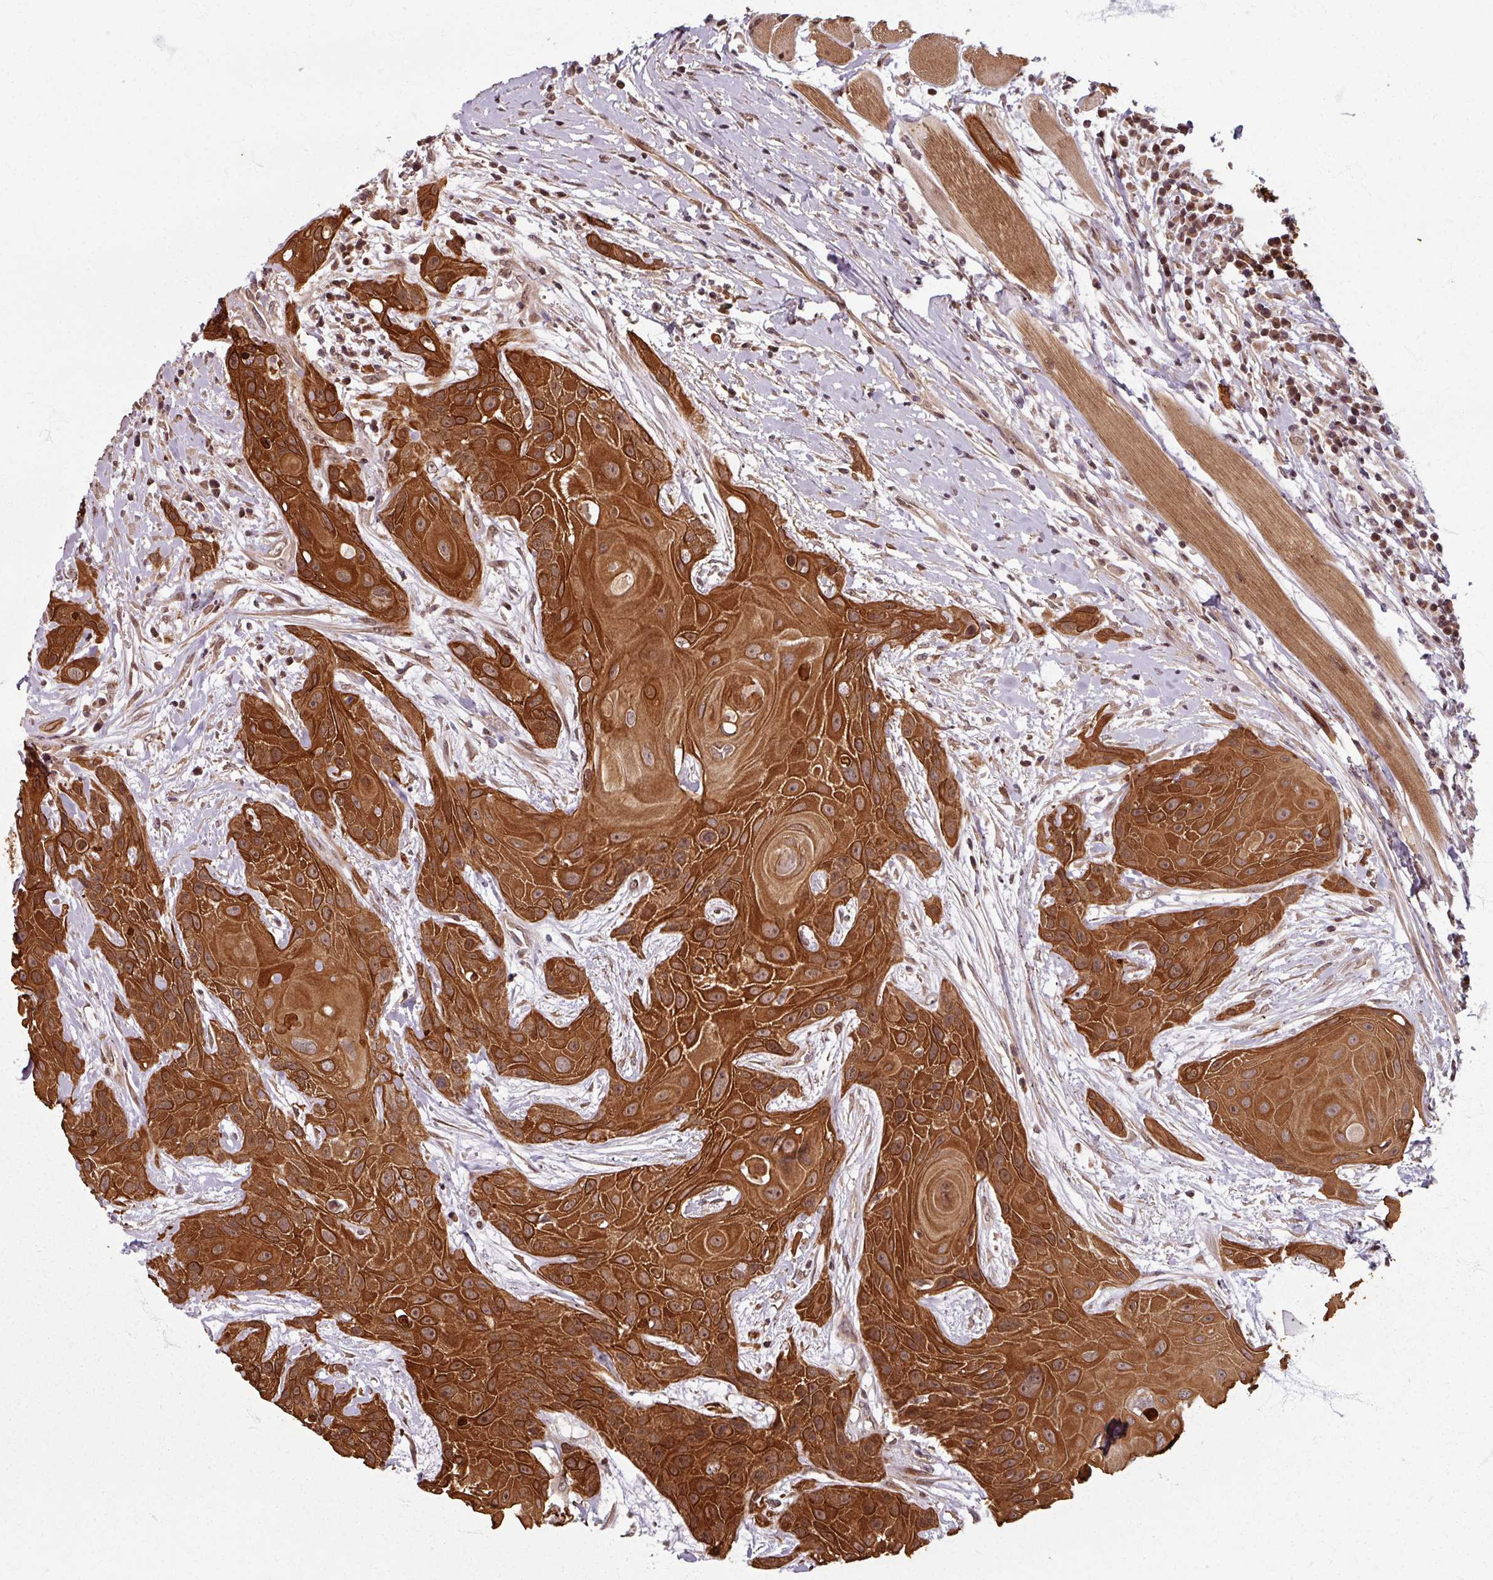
{"staining": {"intensity": "strong", "quantity": ">75%", "location": "cytoplasmic/membranous,nuclear"}, "tissue": "head and neck cancer", "cell_type": "Tumor cells", "image_type": "cancer", "snomed": [{"axis": "morphology", "description": "Squamous cell carcinoma, NOS"}, {"axis": "topography", "description": "Head-Neck"}], "caption": "This is a histology image of immunohistochemistry (IHC) staining of head and neck cancer (squamous cell carcinoma), which shows strong expression in the cytoplasmic/membranous and nuclear of tumor cells.", "gene": "SWI5", "patient": {"sex": "female", "age": 73}}